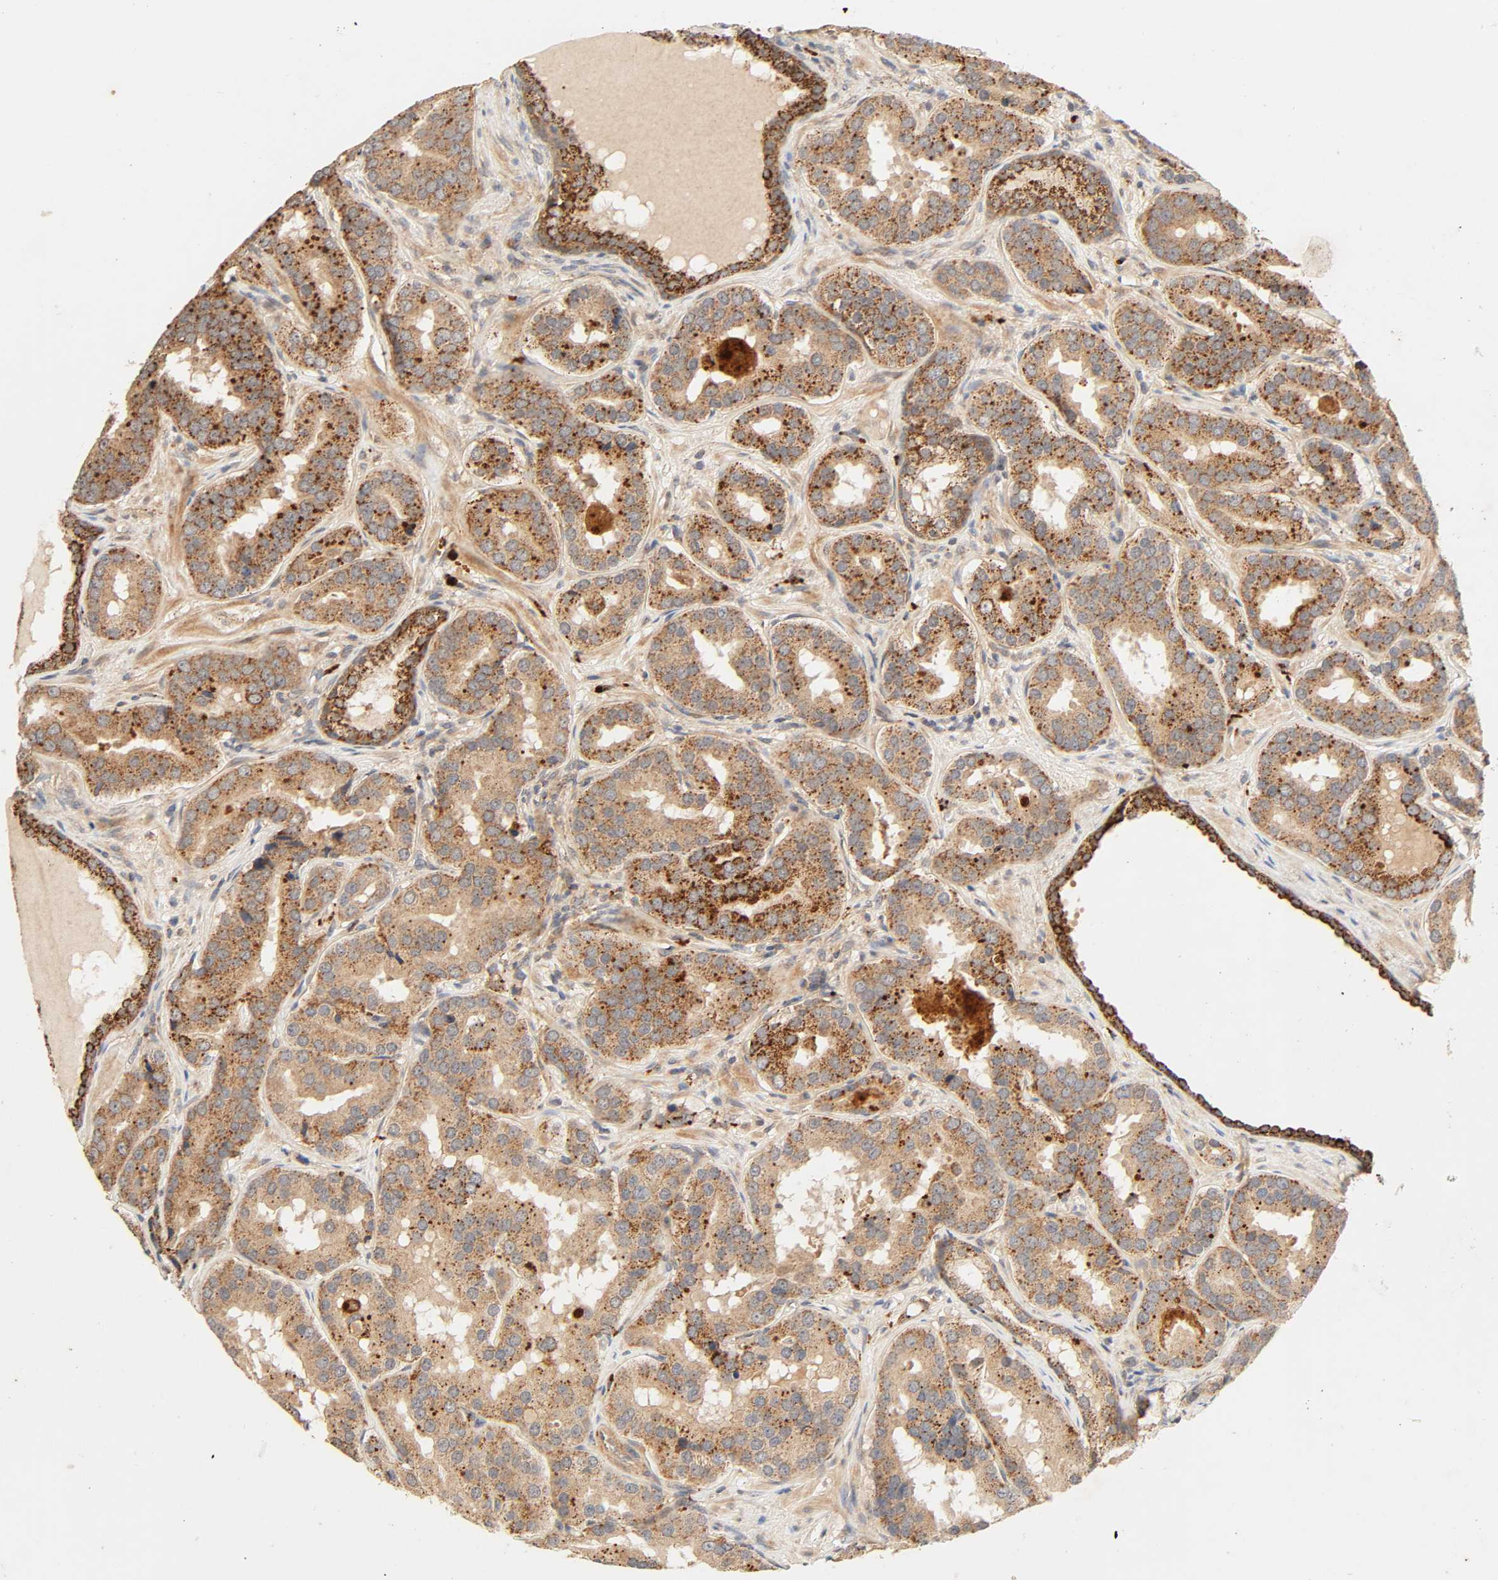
{"staining": {"intensity": "strong", "quantity": ">75%", "location": "cytoplasmic/membranous"}, "tissue": "prostate cancer", "cell_type": "Tumor cells", "image_type": "cancer", "snomed": [{"axis": "morphology", "description": "Adenocarcinoma, Low grade"}, {"axis": "topography", "description": "Prostate"}], "caption": "Human prostate adenocarcinoma (low-grade) stained with a brown dye reveals strong cytoplasmic/membranous positive expression in approximately >75% of tumor cells.", "gene": "MAPK6", "patient": {"sex": "male", "age": 59}}